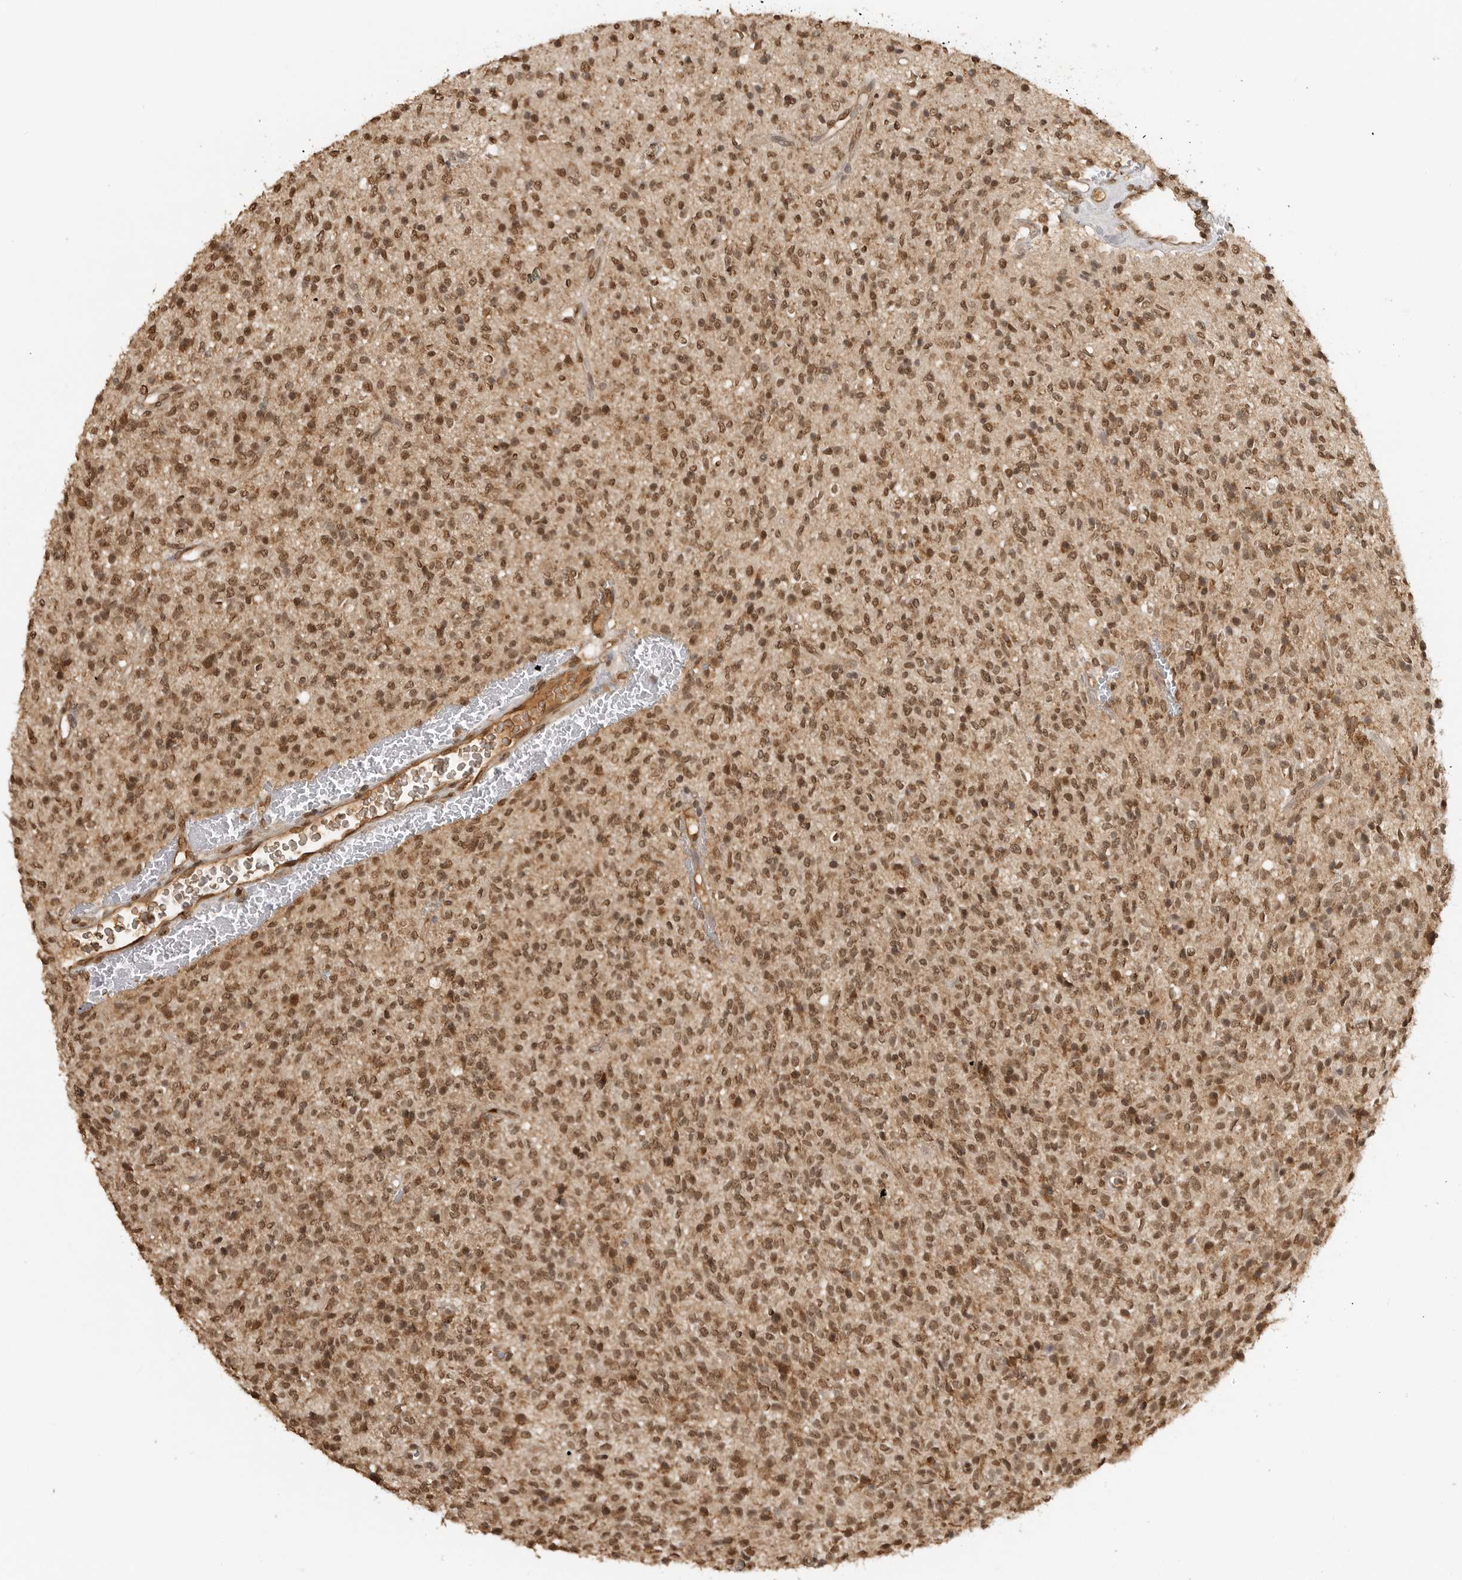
{"staining": {"intensity": "moderate", "quantity": ">75%", "location": "nuclear"}, "tissue": "glioma", "cell_type": "Tumor cells", "image_type": "cancer", "snomed": [{"axis": "morphology", "description": "Glioma, malignant, High grade"}, {"axis": "topography", "description": "Brain"}], "caption": "A micrograph of human high-grade glioma (malignant) stained for a protein reveals moderate nuclear brown staining in tumor cells.", "gene": "CLOCK", "patient": {"sex": "male", "age": 34}}